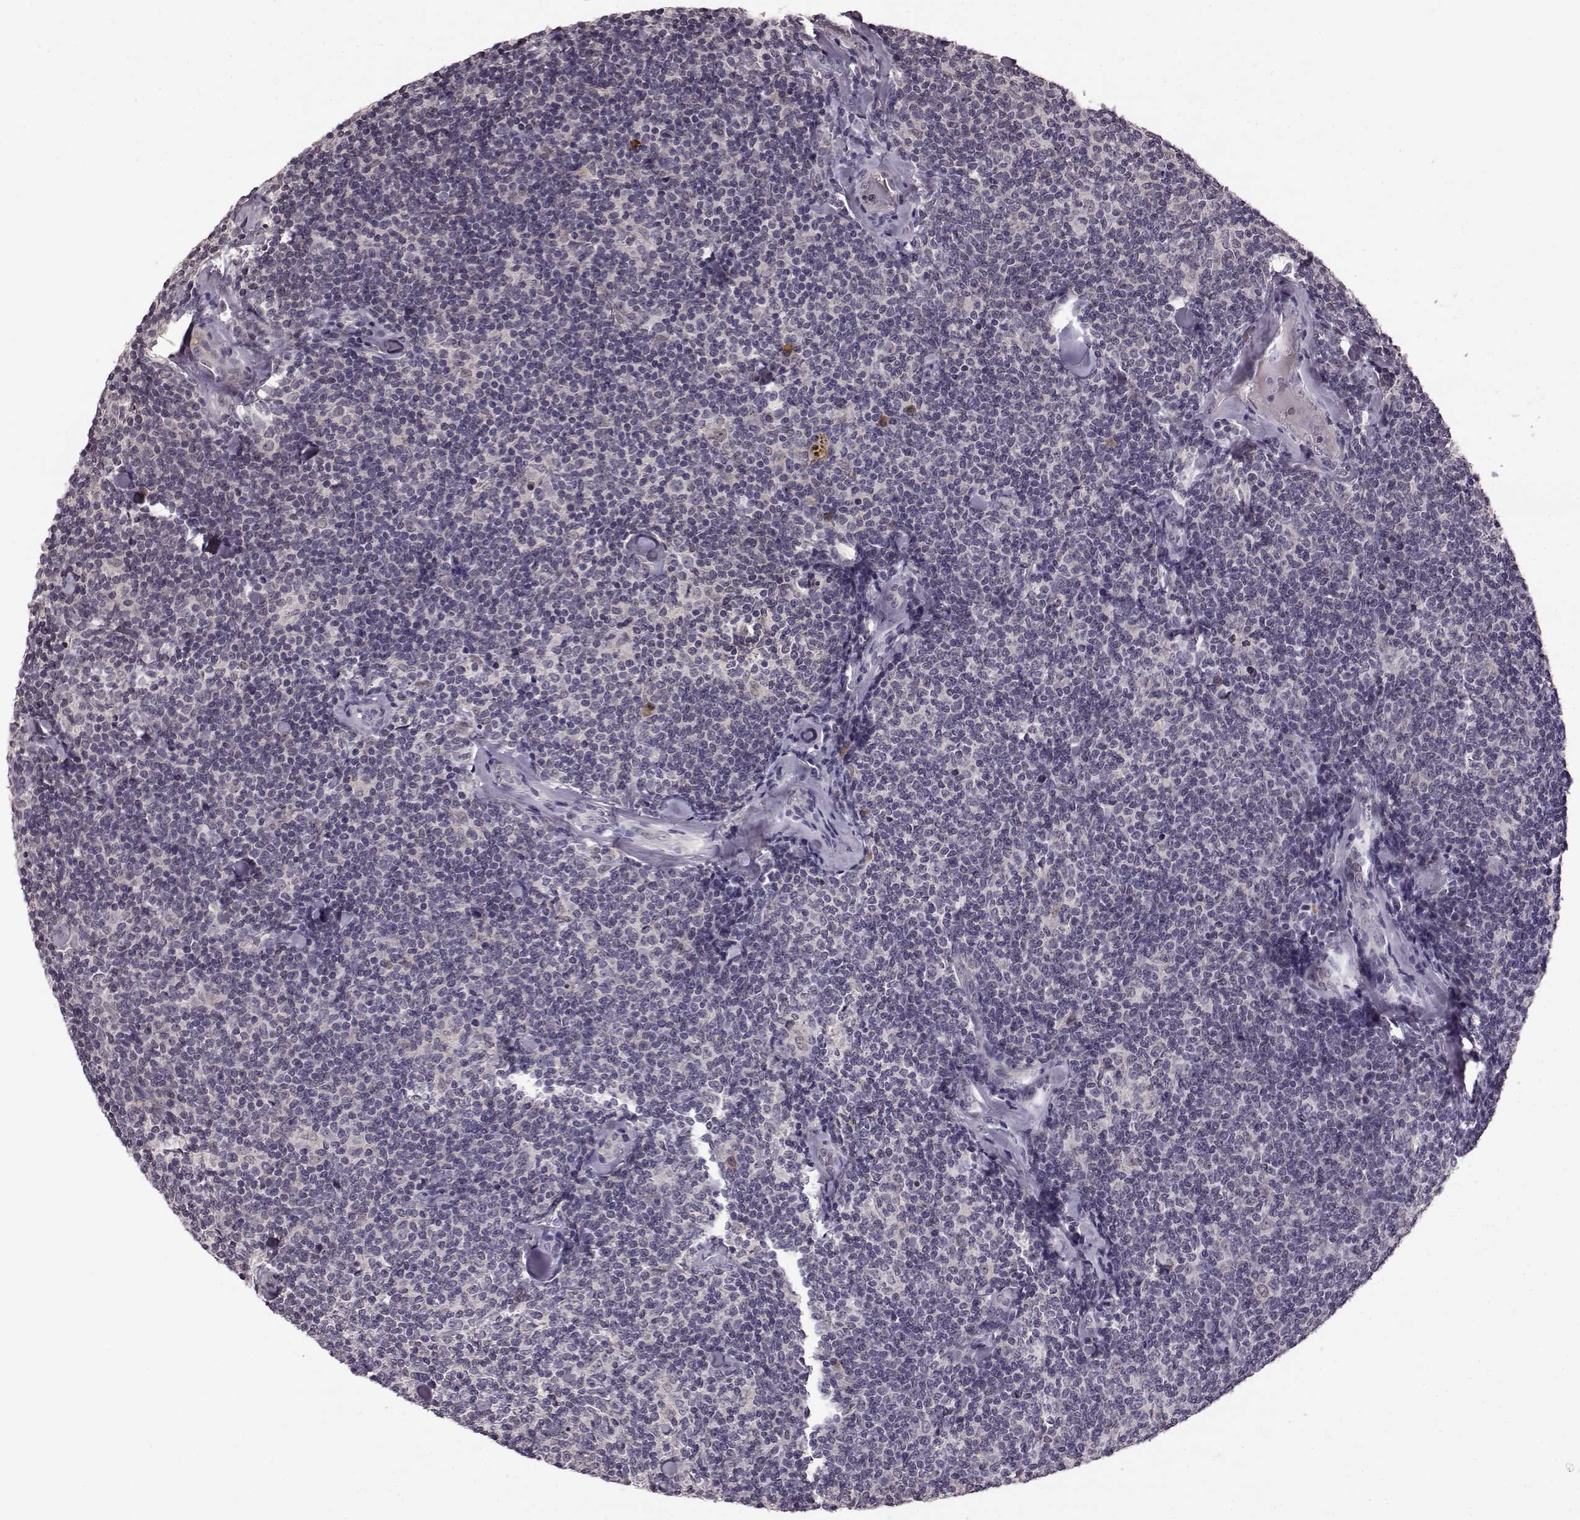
{"staining": {"intensity": "negative", "quantity": "none", "location": "none"}, "tissue": "lymphoma", "cell_type": "Tumor cells", "image_type": "cancer", "snomed": [{"axis": "morphology", "description": "Malignant lymphoma, non-Hodgkin's type, Low grade"}, {"axis": "topography", "description": "Lymph node"}], "caption": "Tumor cells are negative for brown protein staining in lymphoma.", "gene": "NRL", "patient": {"sex": "female", "age": 56}}